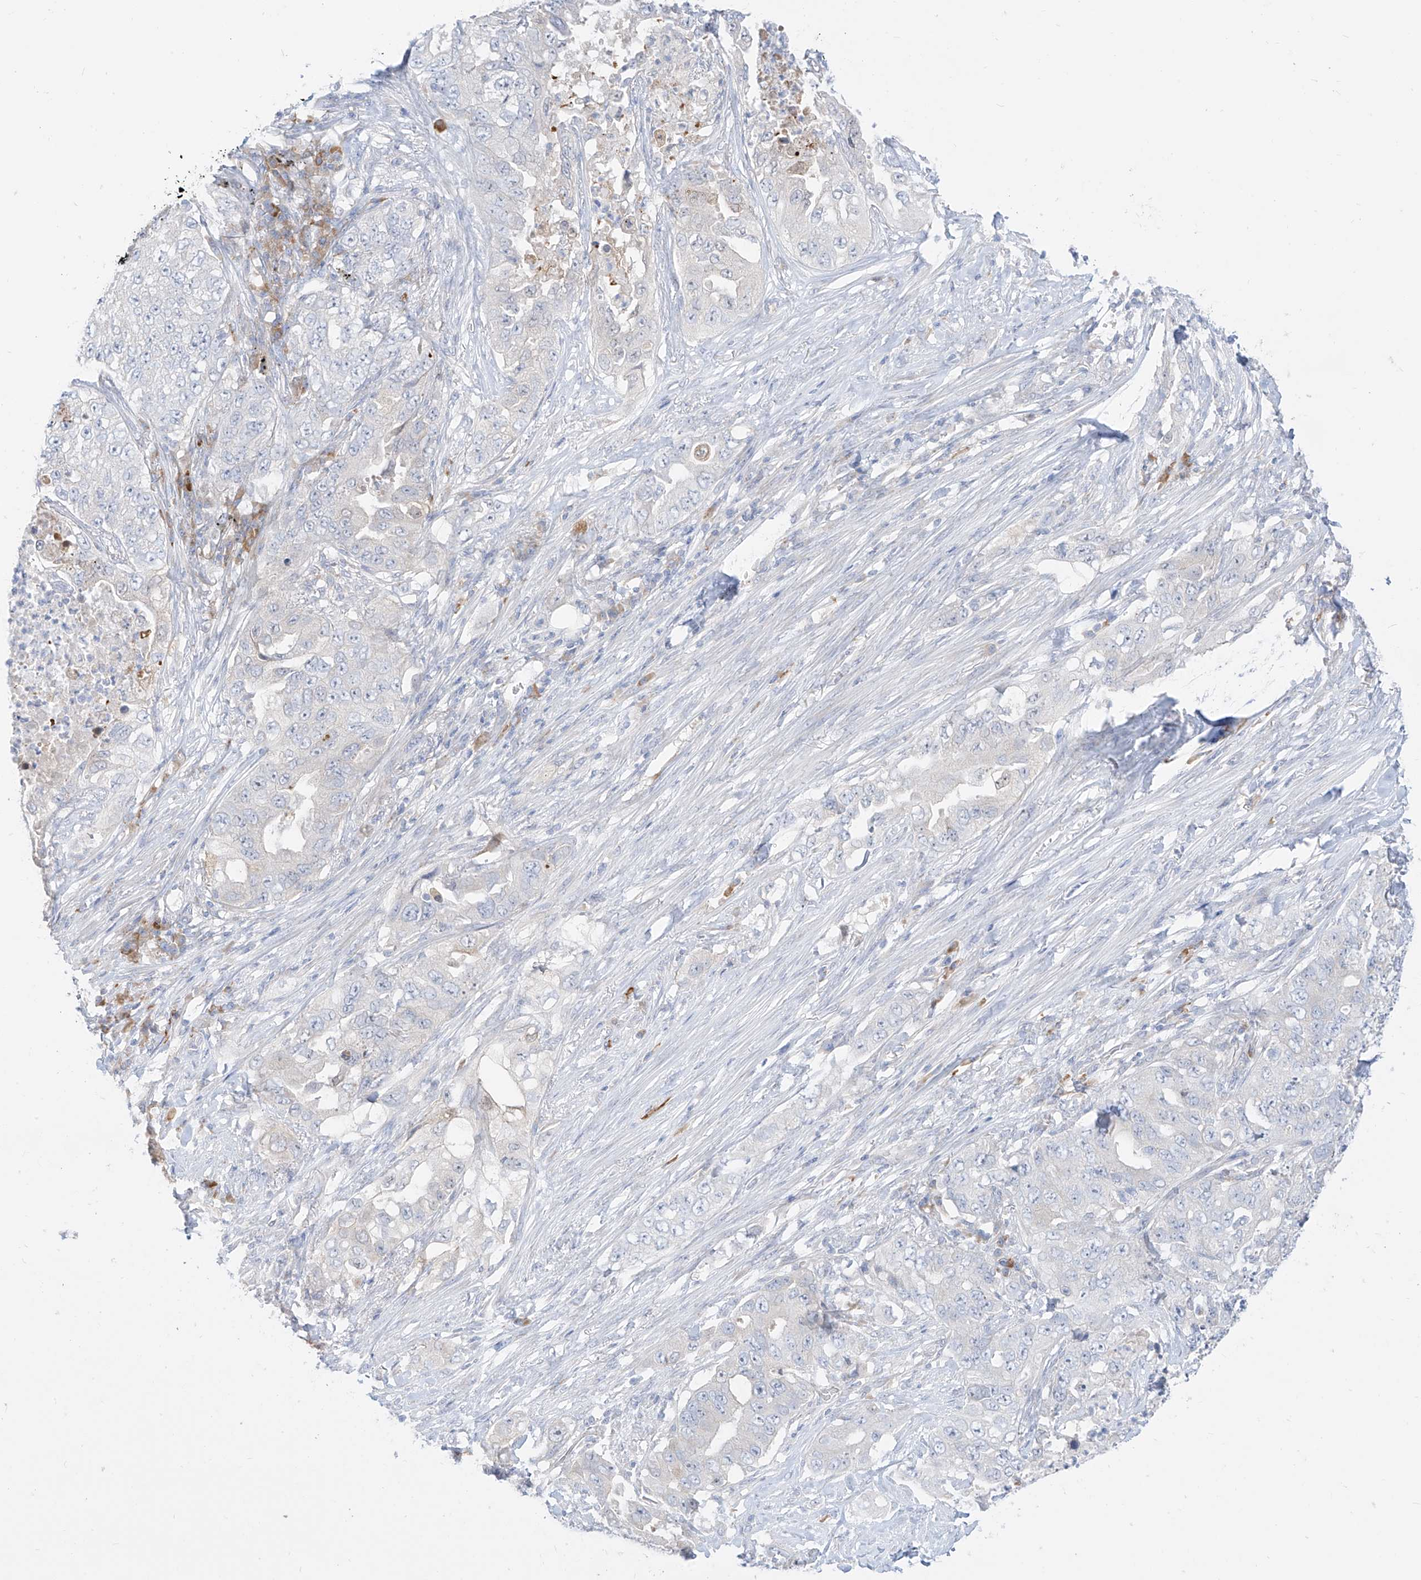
{"staining": {"intensity": "negative", "quantity": "none", "location": "none"}, "tissue": "lung cancer", "cell_type": "Tumor cells", "image_type": "cancer", "snomed": [{"axis": "morphology", "description": "Adenocarcinoma, NOS"}, {"axis": "topography", "description": "Lung"}], "caption": "This is a histopathology image of immunohistochemistry (IHC) staining of lung adenocarcinoma, which shows no expression in tumor cells. (Brightfield microscopy of DAB (3,3'-diaminobenzidine) IHC at high magnification).", "gene": "SYTL3", "patient": {"sex": "female", "age": 51}}